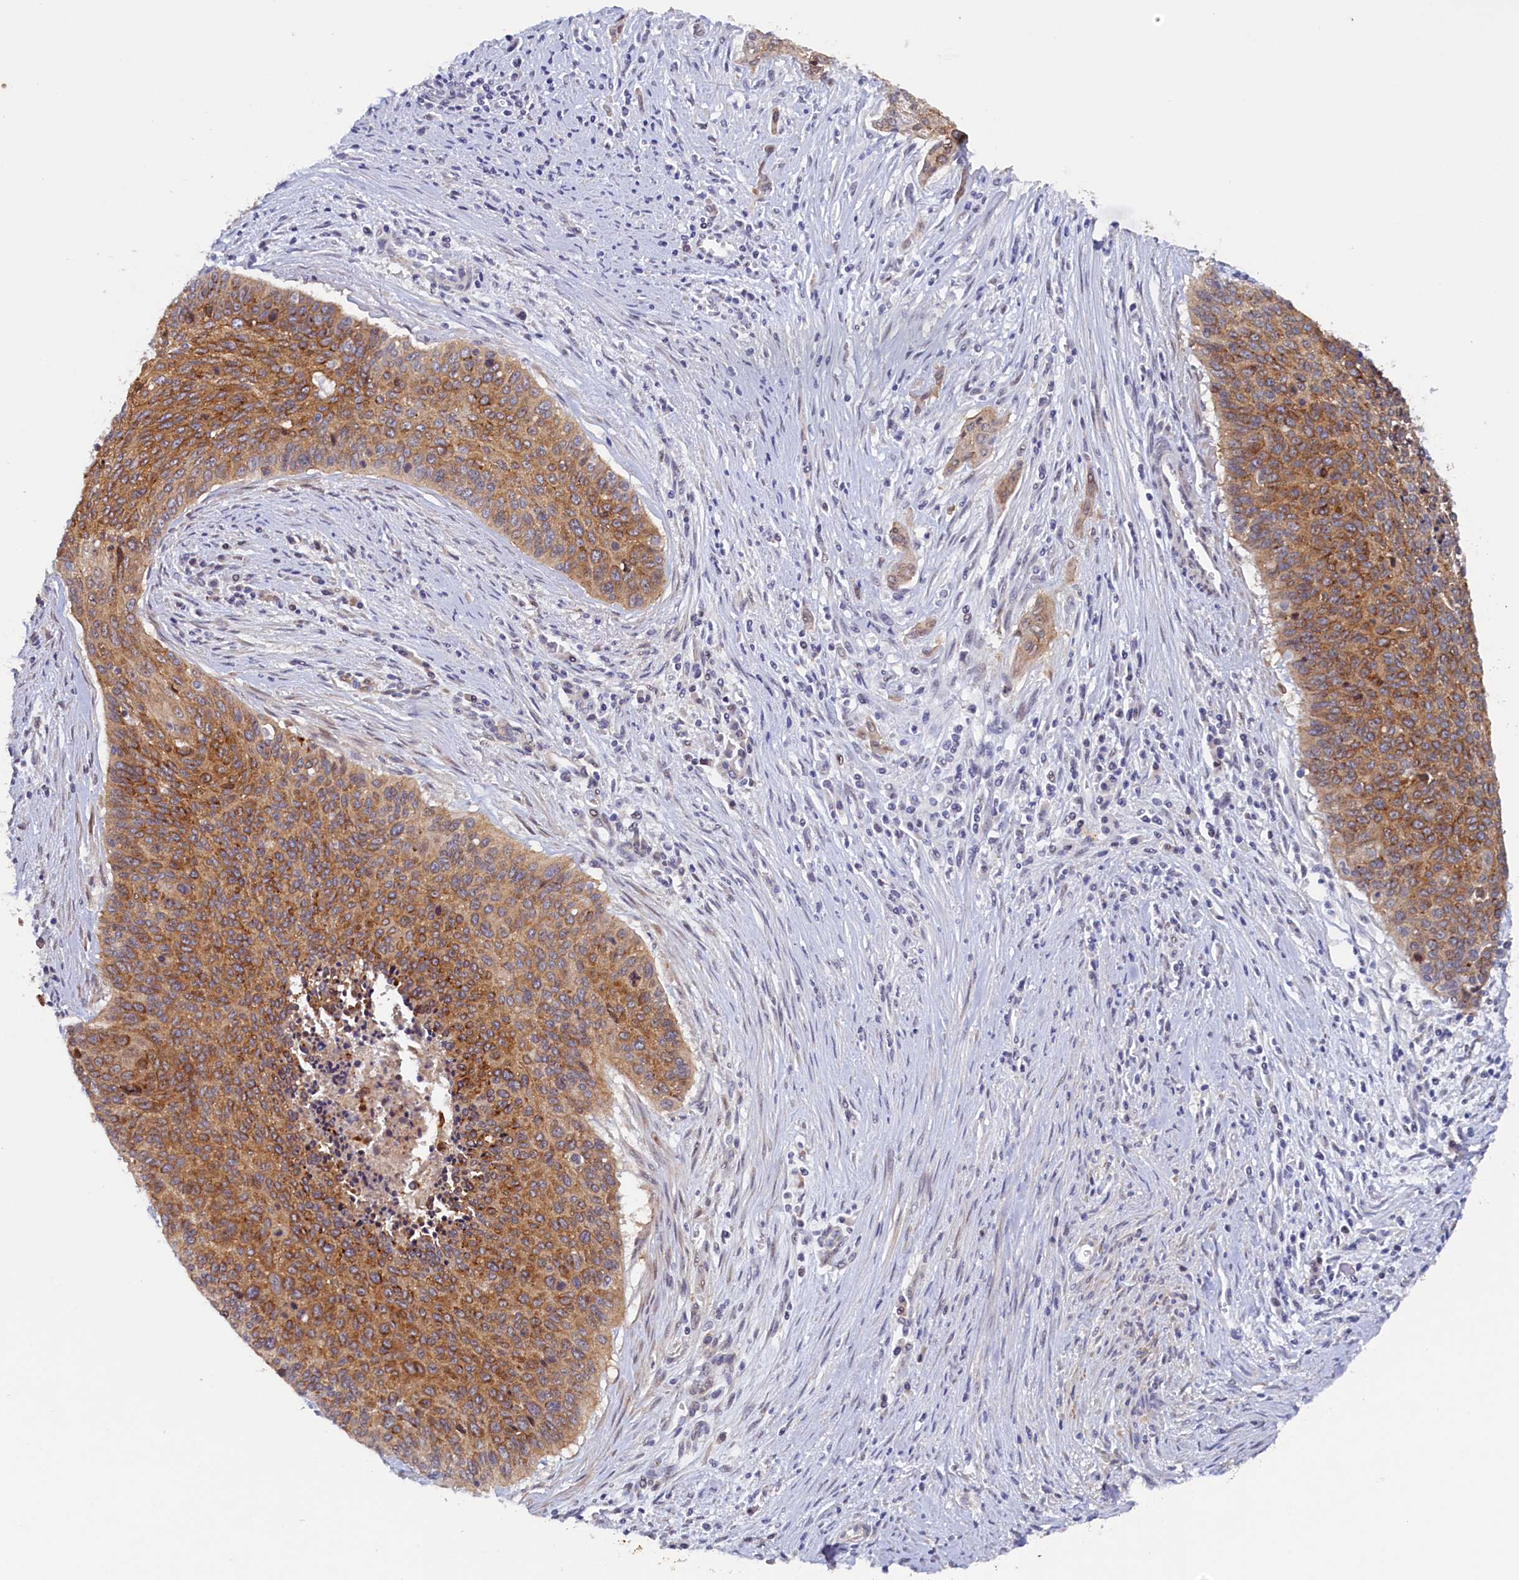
{"staining": {"intensity": "moderate", "quantity": ">75%", "location": "cytoplasmic/membranous"}, "tissue": "cervical cancer", "cell_type": "Tumor cells", "image_type": "cancer", "snomed": [{"axis": "morphology", "description": "Squamous cell carcinoma, NOS"}, {"axis": "topography", "description": "Cervix"}], "caption": "Cervical cancer (squamous cell carcinoma) stained with a protein marker reveals moderate staining in tumor cells.", "gene": "PACSIN3", "patient": {"sex": "female", "age": 55}}